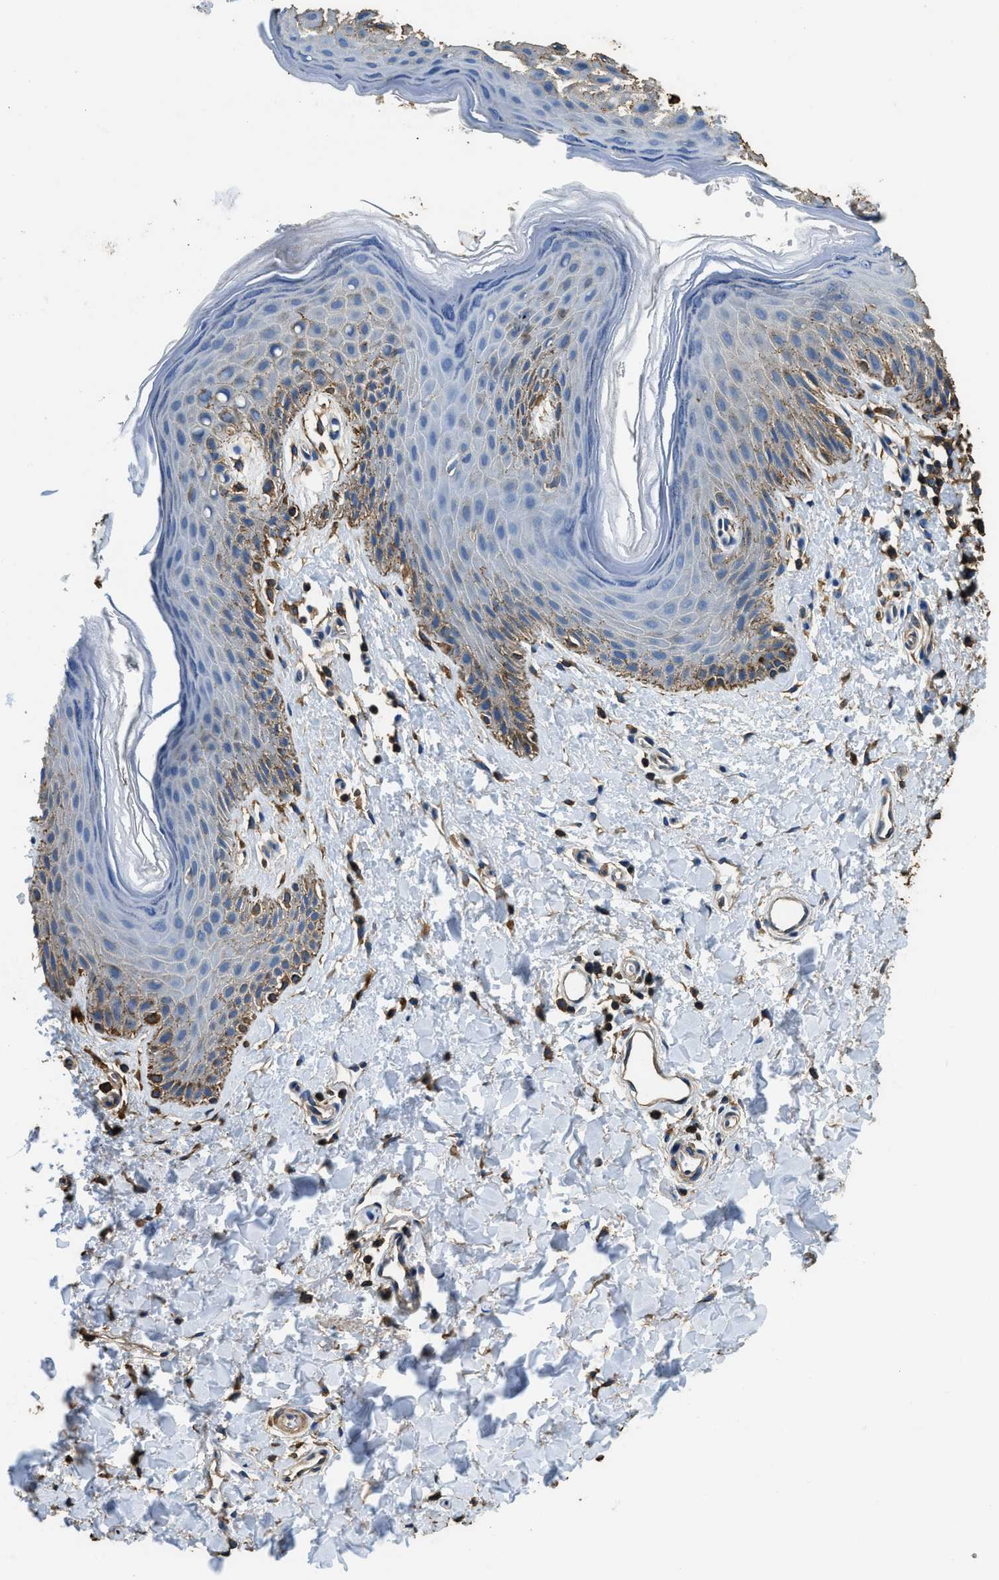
{"staining": {"intensity": "moderate", "quantity": "<25%", "location": "cytoplasmic/membranous"}, "tissue": "skin", "cell_type": "Epidermal cells", "image_type": "normal", "snomed": [{"axis": "morphology", "description": "Normal tissue, NOS"}, {"axis": "topography", "description": "Anal"}], "caption": "DAB (3,3'-diaminobenzidine) immunohistochemical staining of benign skin displays moderate cytoplasmic/membranous protein positivity in about <25% of epidermal cells. The protein is stained brown, and the nuclei are stained in blue (DAB IHC with brightfield microscopy, high magnification).", "gene": "ACCS", "patient": {"sex": "male", "age": 44}}